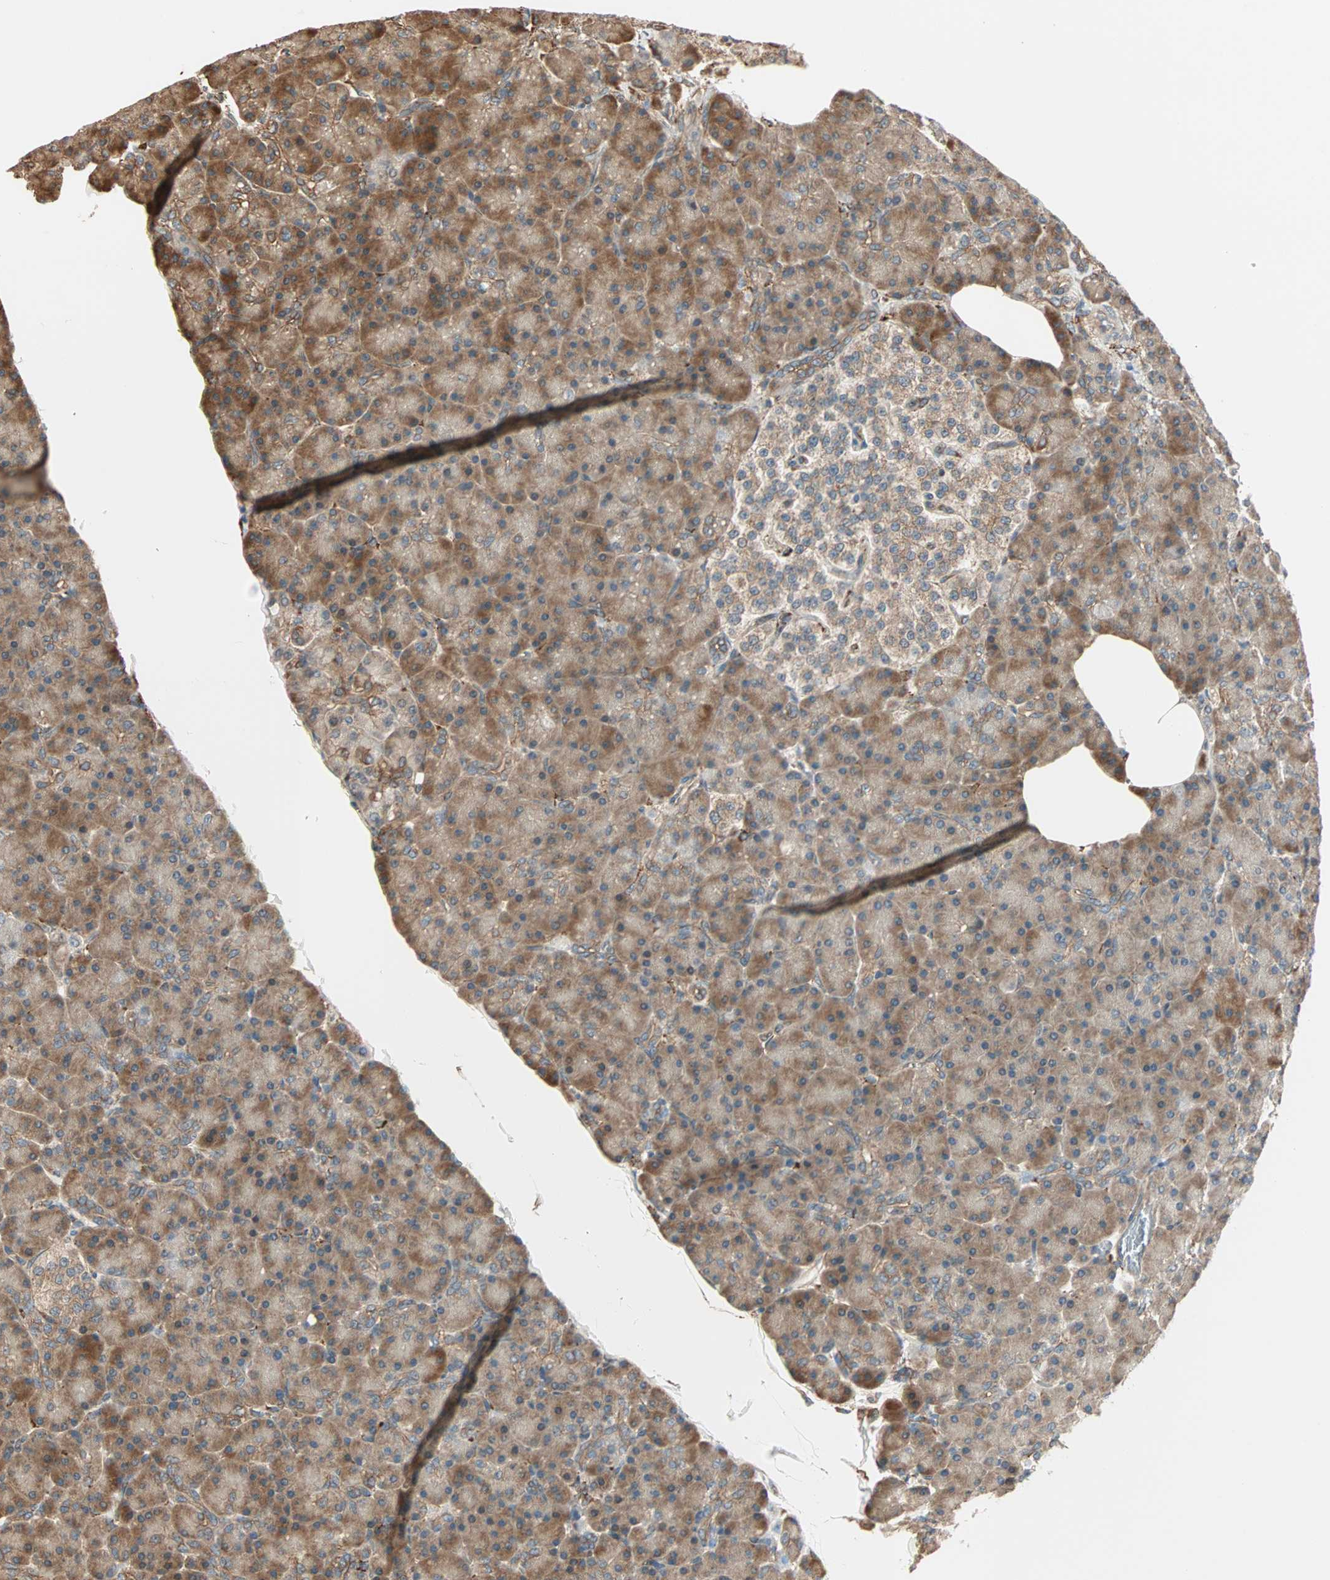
{"staining": {"intensity": "moderate", "quantity": ">75%", "location": "cytoplasmic/membranous"}, "tissue": "pancreas", "cell_type": "Exocrine glandular cells", "image_type": "normal", "snomed": [{"axis": "morphology", "description": "Normal tissue, NOS"}, {"axis": "topography", "description": "Pancreas"}], "caption": "Moderate cytoplasmic/membranous expression for a protein is seen in approximately >75% of exocrine glandular cells of unremarkable pancreas using immunohistochemistry.", "gene": "P4HA1", "patient": {"sex": "female", "age": 43}}